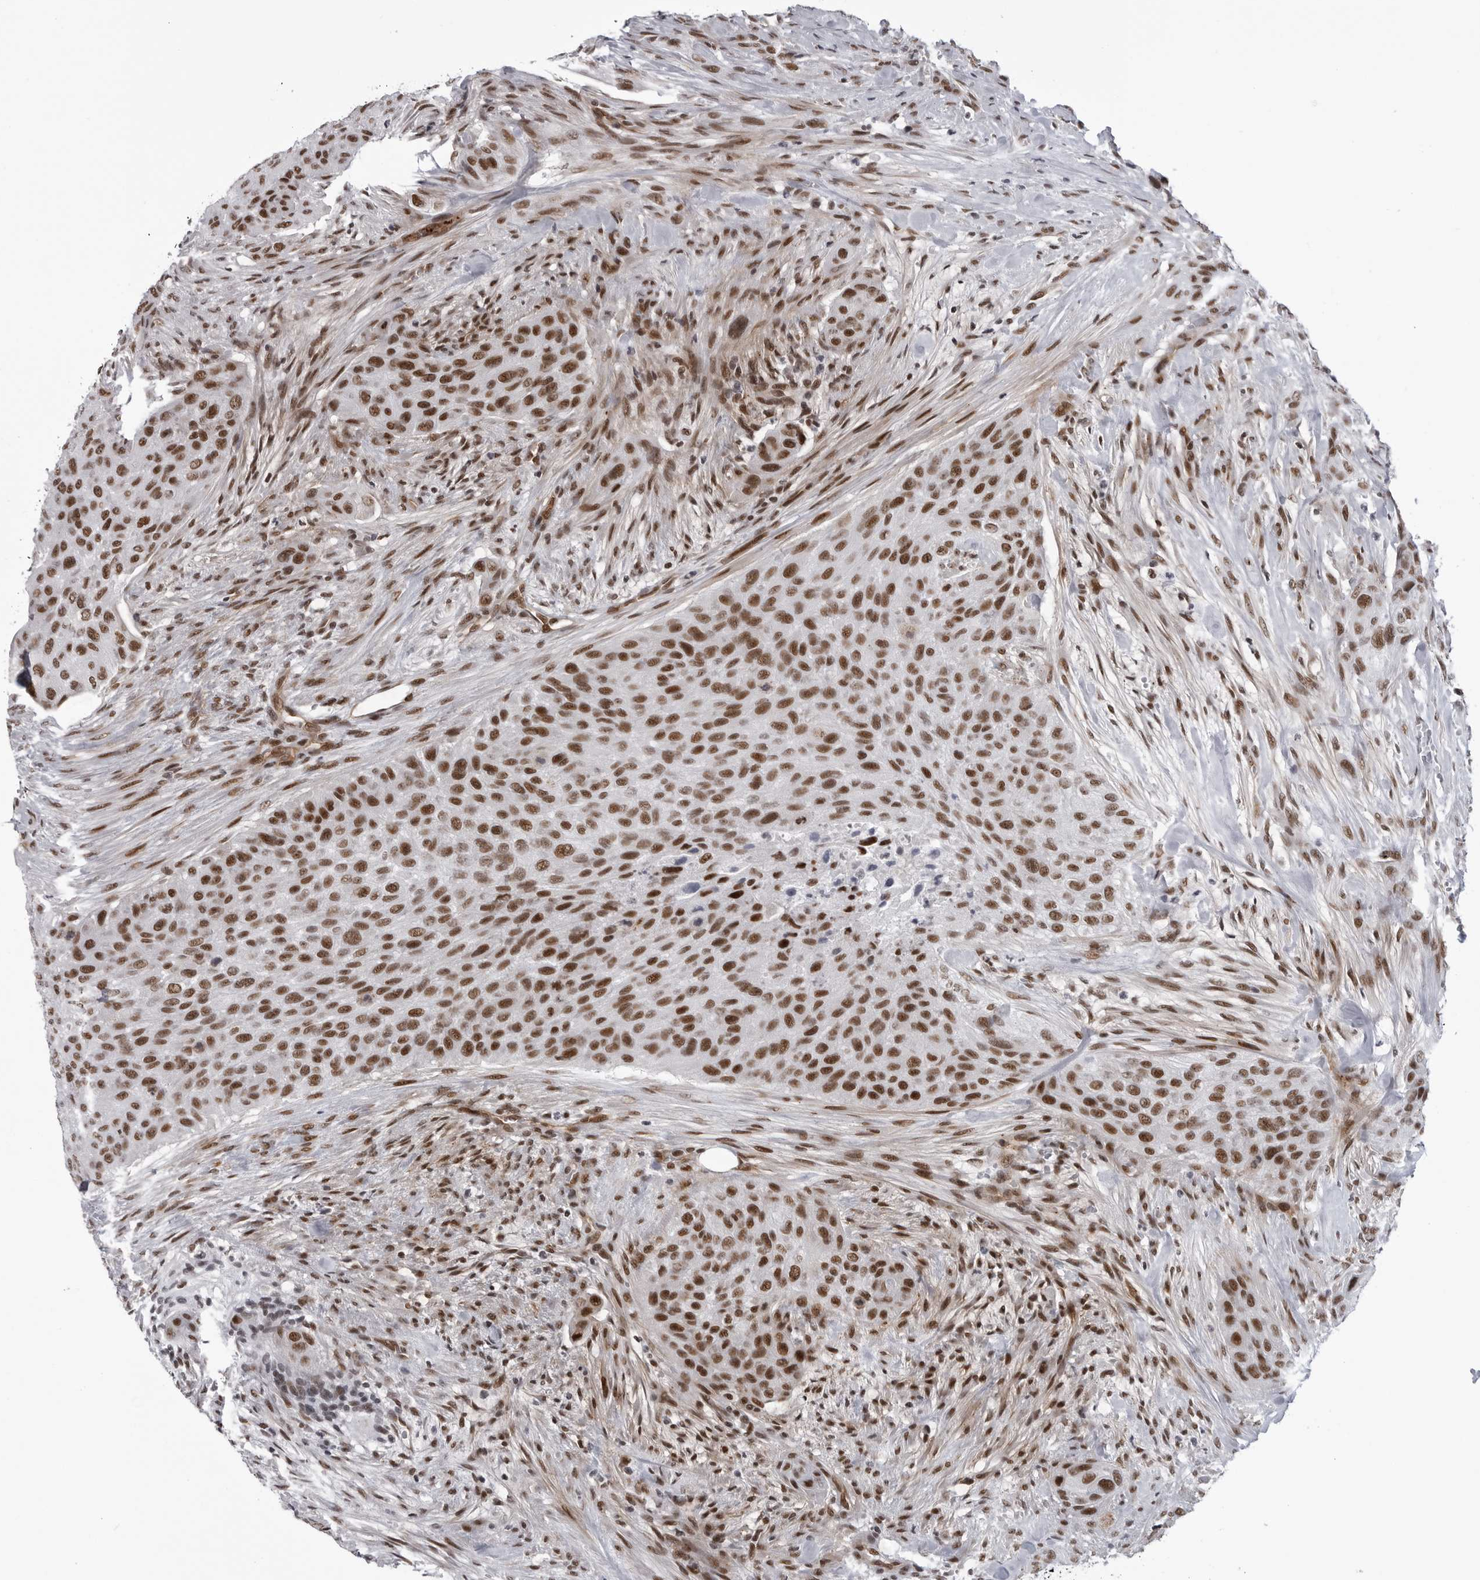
{"staining": {"intensity": "strong", "quantity": ">75%", "location": "nuclear"}, "tissue": "urothelial cancer", "cell_type": "Tumor cells", "image_type": "cancer", "snomed": [{"axis": "morphology", "description": "Urothelial carcinoma, High grade"}, {"axis": "topography", "description": "Urinary bladder"}], "caption": "Immunohistochemical staining of human urothelial cancer demonstrates high levels of strong nuclear protein positivity in approximately >75% of tumor cells.", "gene": "RNF26", "patient": {"sex": "male", "age": 35}}